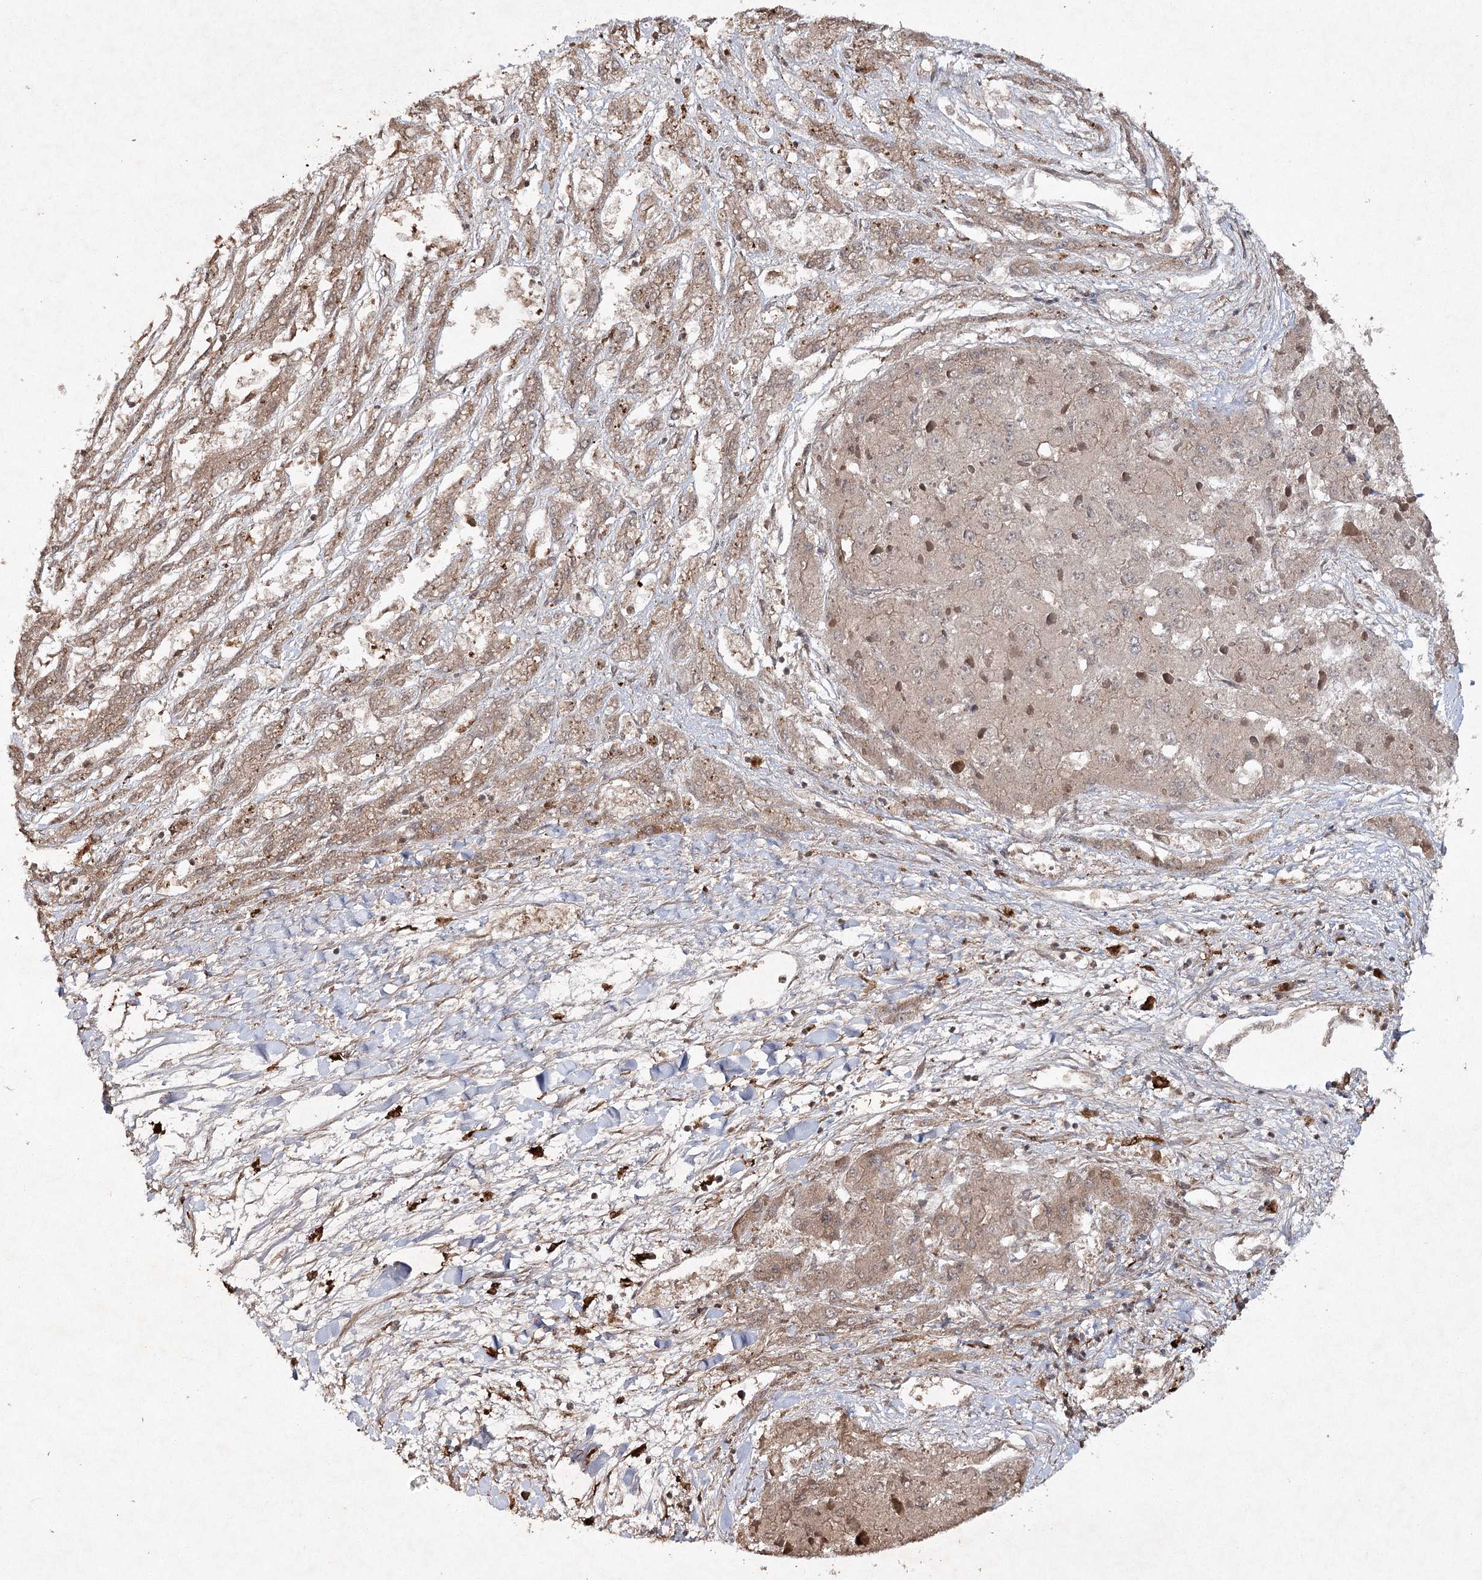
{"staining": {"intensity": "moderate", "quantity": ">75%", "location": "cytoplasmic/membranous"}, "tissue": "liver cancer", "cell_type": "Tumor cells", "image_type": "cancer", "snomed": [{"axis": "morphology", "description": "Carcinoma, Hepatocellular, NOS"}, {"axis": "topography", "description": "Liver"}], "caption": "Liver cancer (hepatocellular carcinoma) stained with a brown dye reveals moderate cytoplasmic/membranous positive positivity in approximately >75% of tumor cells.", "gene": "CYP2B6", "patient": {"sex": "female", "age": 73}}